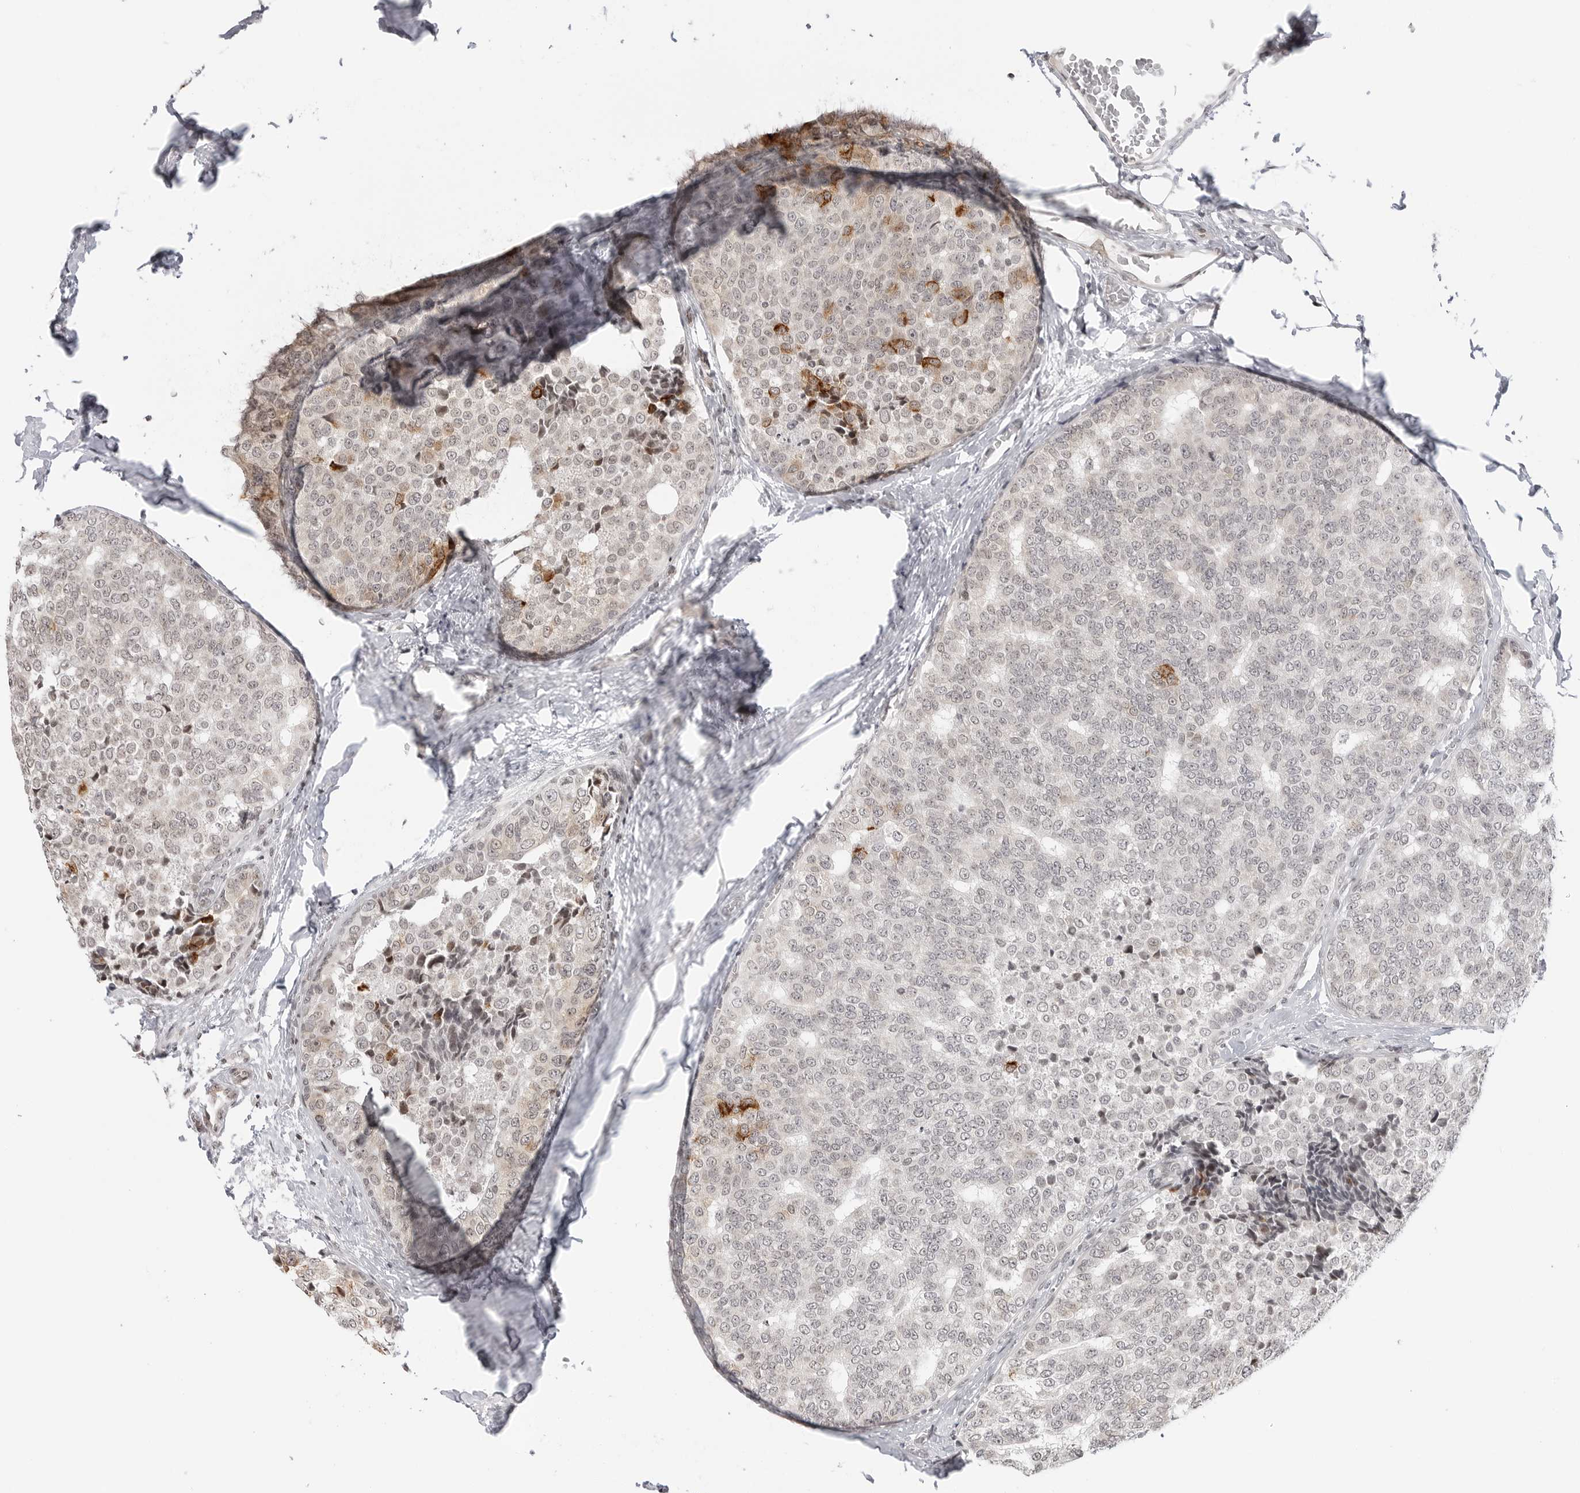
{"staining": {"intensity": "moderate", "quantity": "<25%", "location": "cytoplasmic/membranous"}, "tissue": "breast cancer", "cell_type": "Tumor cells", "image_type": "cancer", "snomed": [{"axis": "morphology", "description": "Normal tissue, NOS"}, {"axis": "morphology", "description": "Duct carcinoma"}, {"axis": "topography", "description": "Breast"}], "caption": "IHC photomicrograph of neoplastic tissue: human infiltrating ductal carcinoma (breast) stained using immunohistochemistry (IHC) shows low levels of moderate protein expression localized specifically in the cytoplasmic/membranous of tumor cells, appearing as a cytoplasmic/membranous brown color.", "gene": "C8orf33", "patient": {"sex": "female", "age": 43}}